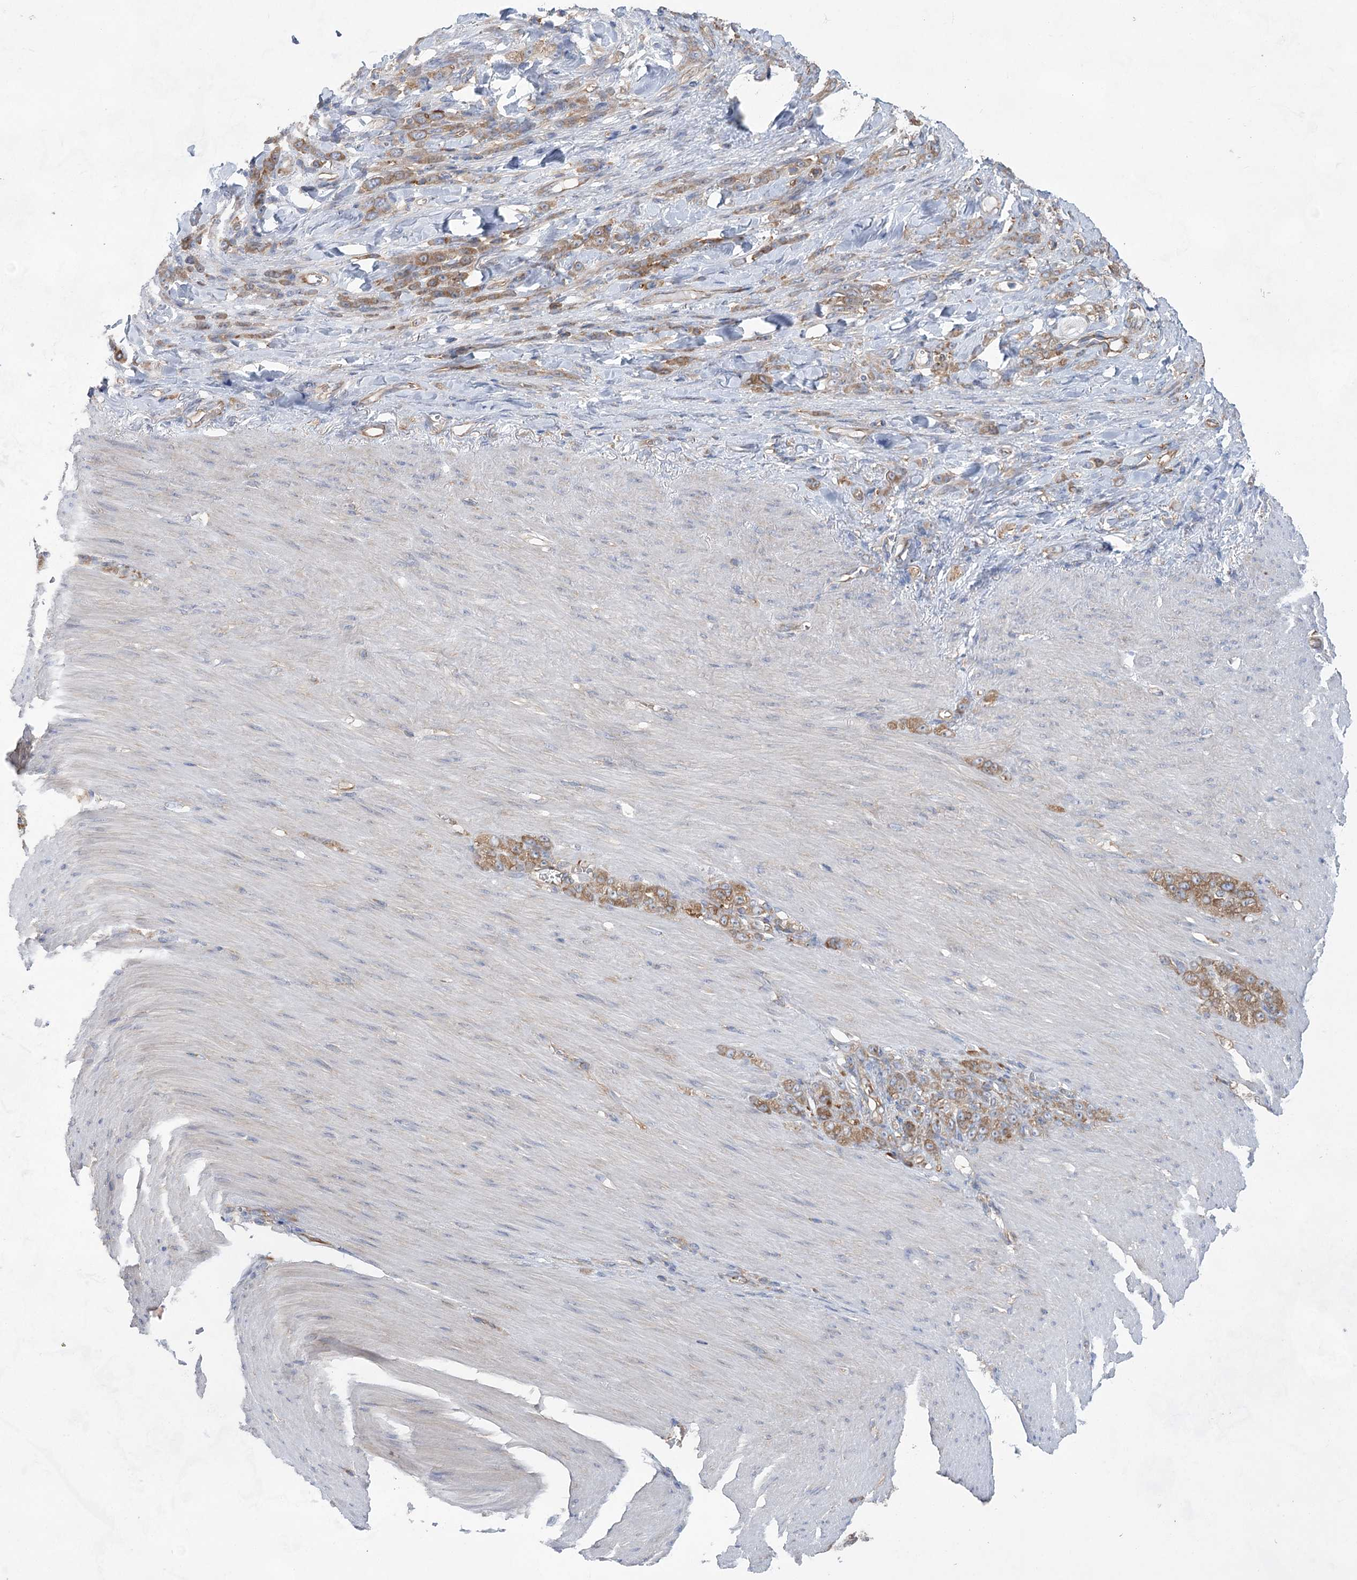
{"staining": {"intensity": "moderate", "quantity": ">75%", "location": "cytoplasmic/membranous"}, "tissue": "stomach cancer", "cell_type": "Tumor cells", "image_type": "cancer", "snomed": [{"axis": "morphology", "description": "Normal tissue, NOS"}, {"axis": "morphology", "description": "Adenocarcinoma, NOS"}, {"axis": "topography", "description": "Stomach"}], "caption": "Tumor cells exhibit medium levels of moderate cytoplasmic/membranous staining in approximately >75% of cells in stomach cancer.", "gene": "EIF3A", "patient": {"sex": "male", "age": 82}}